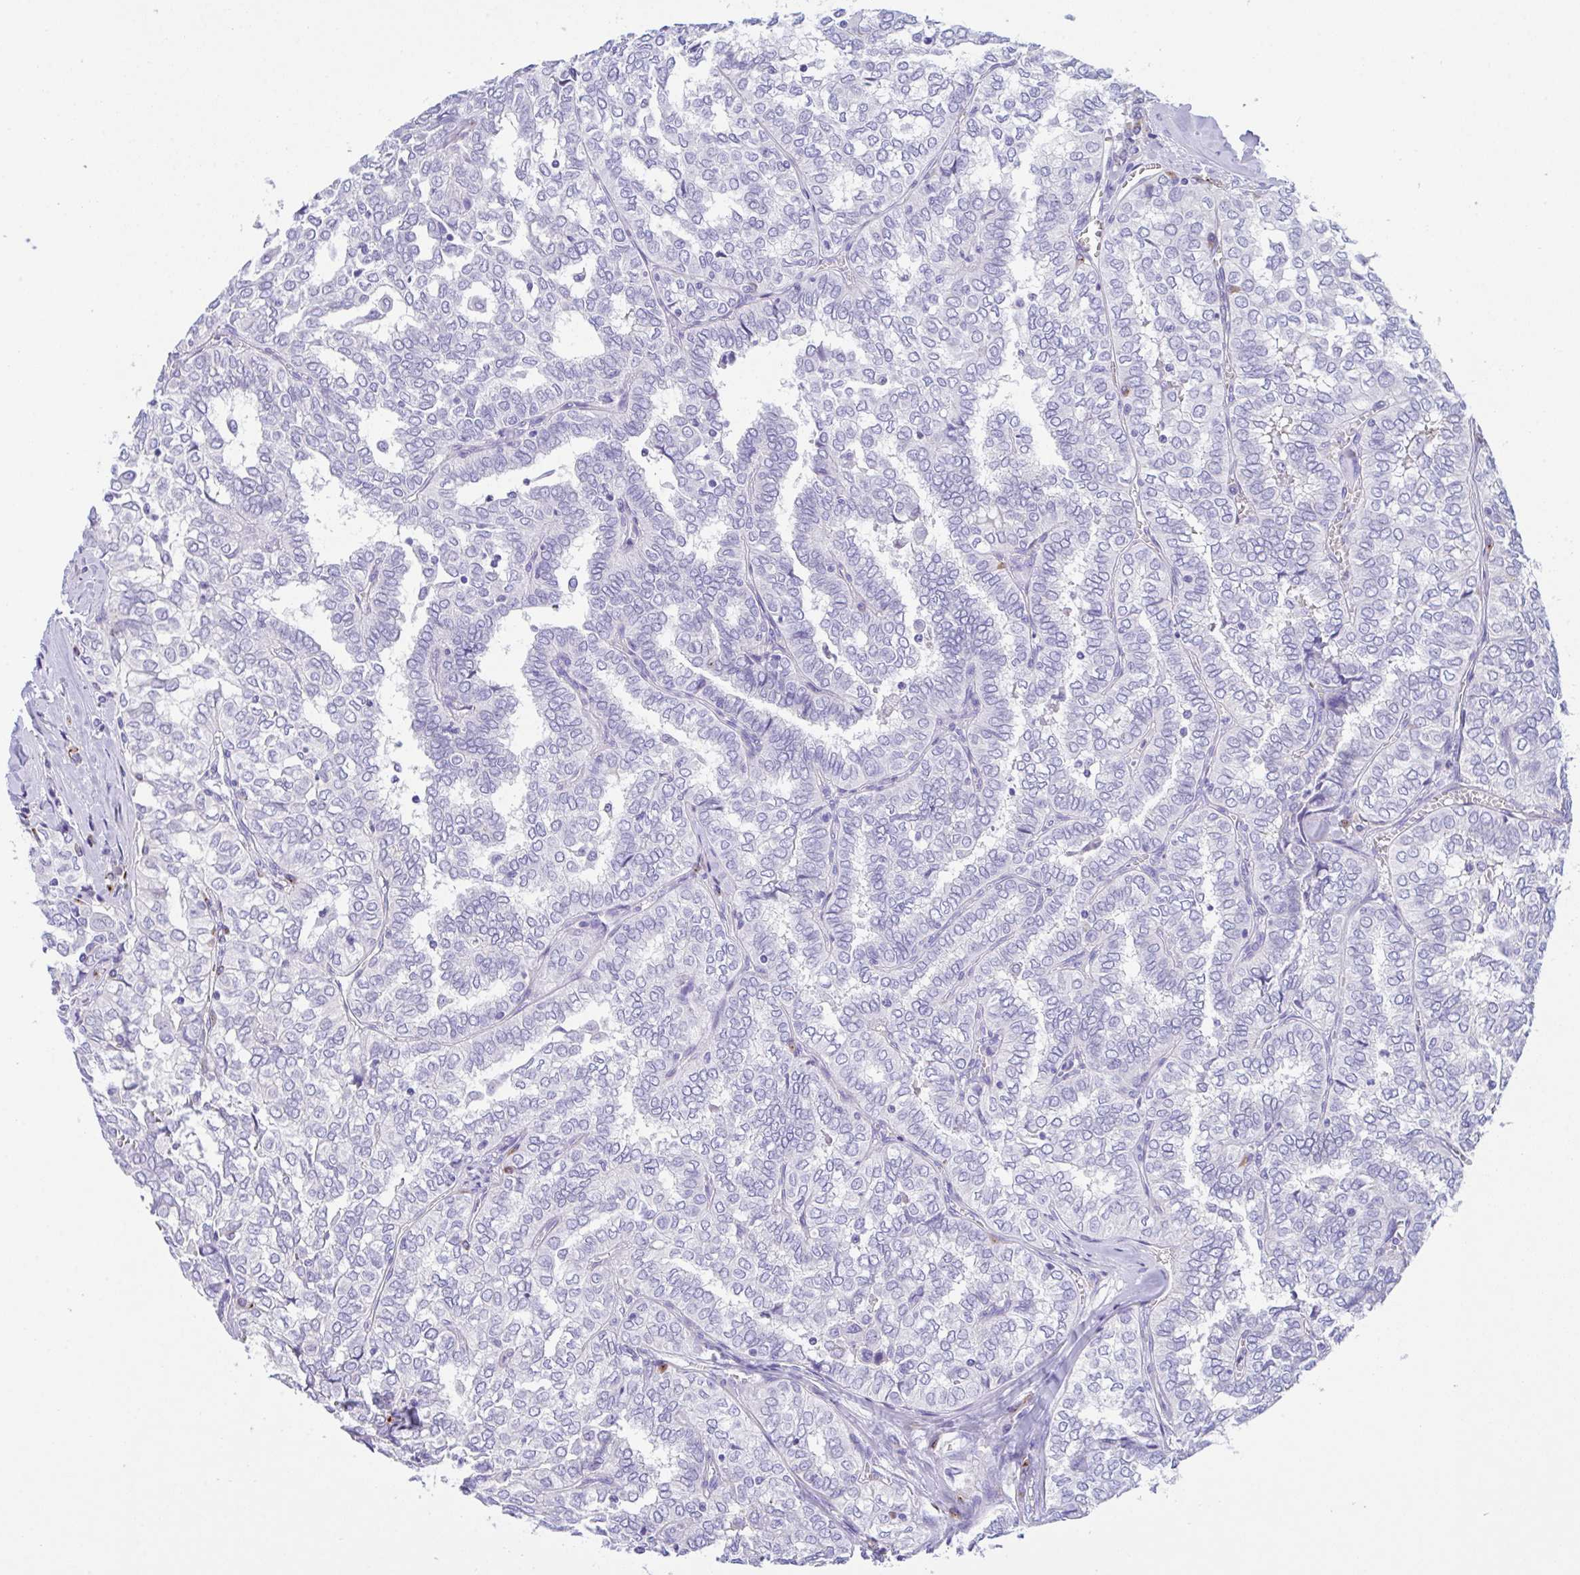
{"staining": {"intensity": "moderate", "quantity": "<25%", "location": "cytoplasmic/membranous"}, "tissue": "thyroid cancer", "cell_type": "Tumor cells", "image_type": "cancer", "snomed": [{"axis": "morphology", "description": "Papillary adenocarcinoma, NOS"}, {"axis": "topography", "description": "Thyroid gland"}], "caption": "Immunohistochemical staining of human thyroid cancer reveals moderate cytoplasmic/membranous protein staining in approximately <25% of tumor cells.", "gene": "FBXL20", "patient": {"sex": "female", "age": 30}}